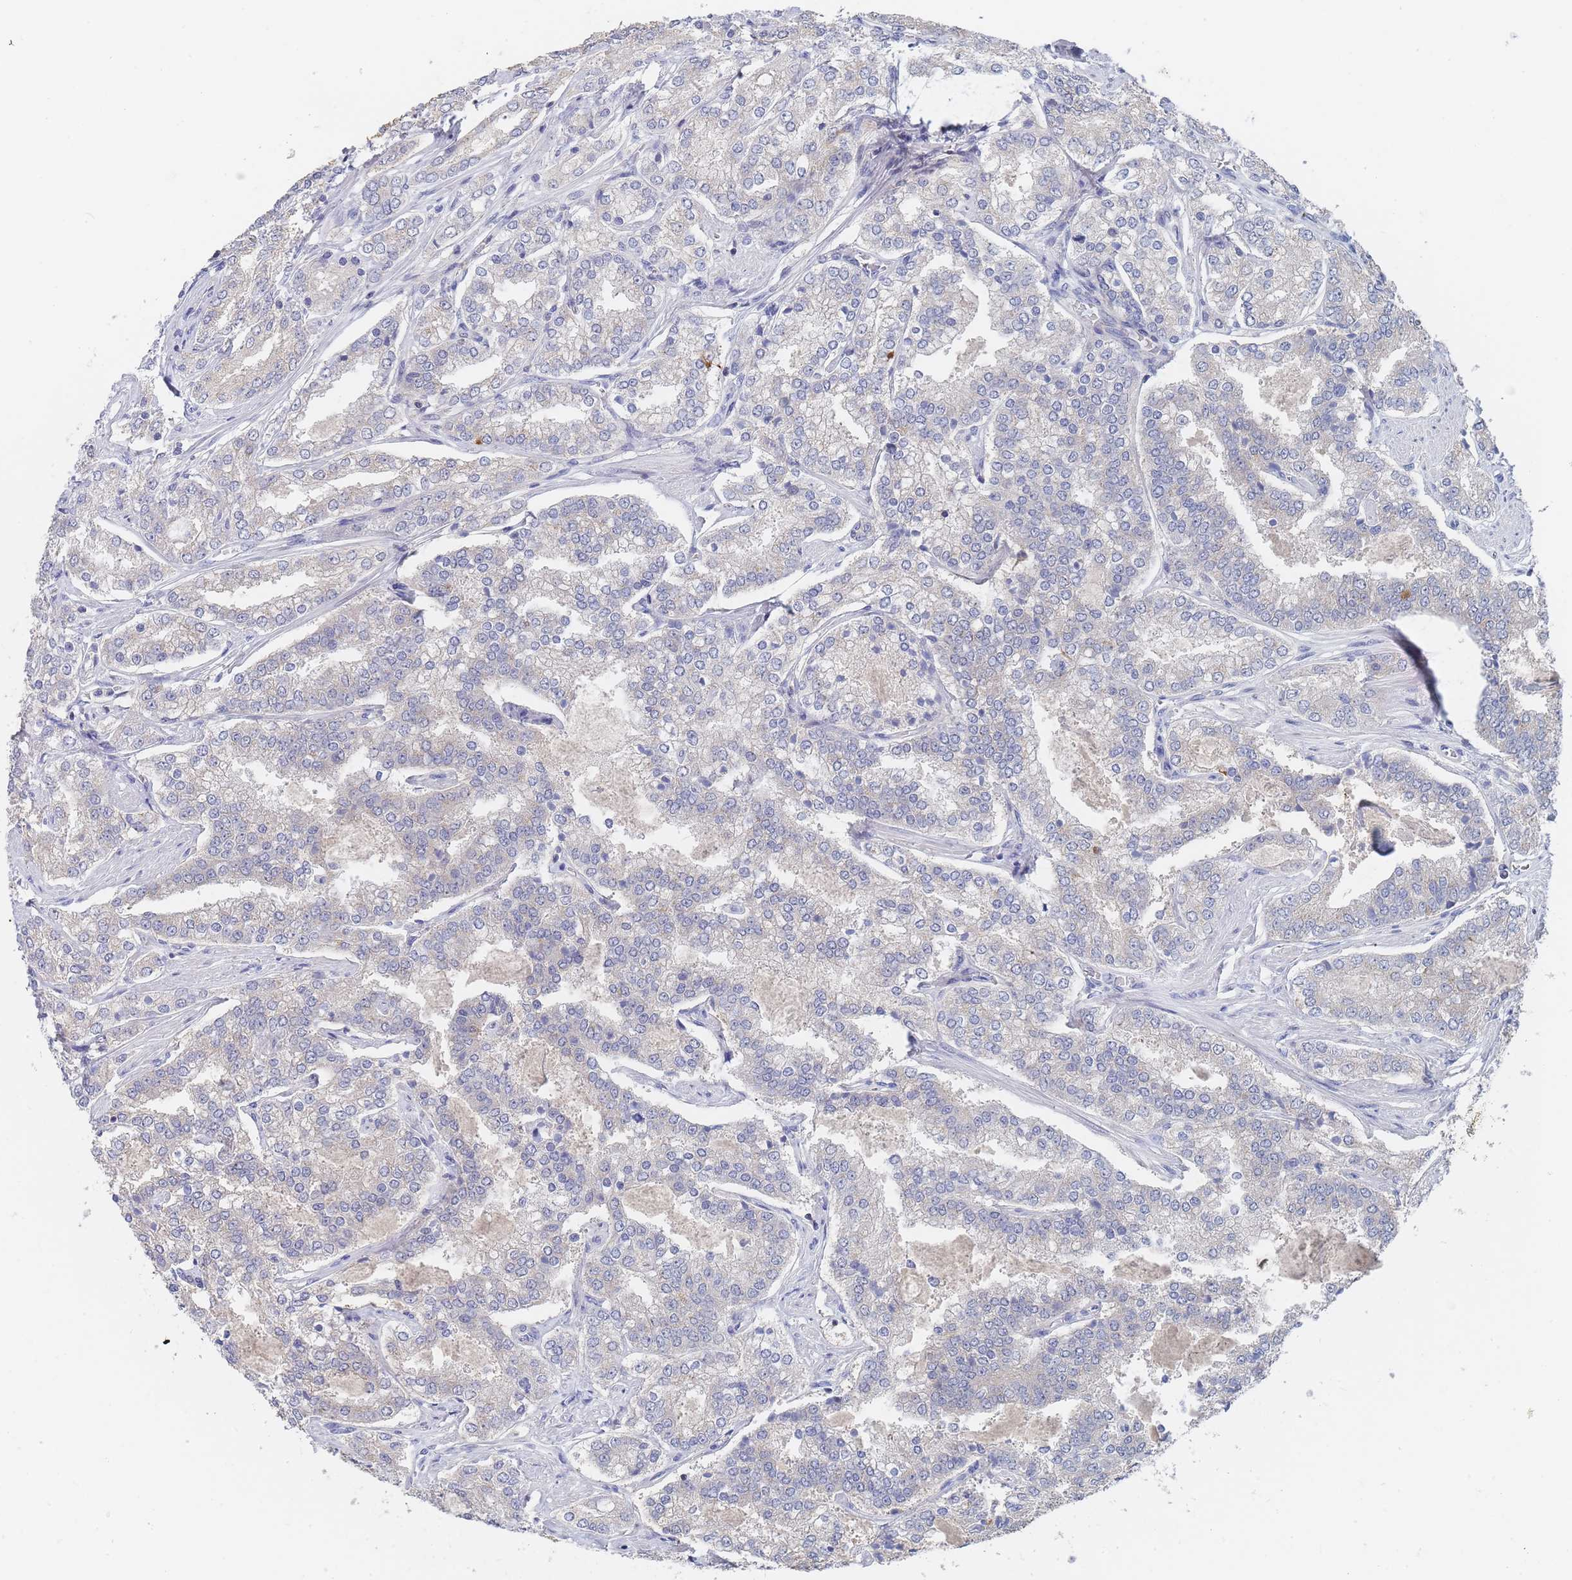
{"staining": {"intensity": "negative", "quantity": "none", "location": "none"}, "tissue": "prostate cancer", "cell_type": "Tumor cells", "image_type": "cancer", "snomed": [{"axis": "morphology", "description": "Adenocarcinoma, High grade"}, {"axis": "topography", "description": "Prostate"}], "caption": "This is a micrograph of IHC staining of prostate cancer, which shows no positivity in tumor cells. The staining is performed using DAB (3,3'-diaminobenzidine) brown chromogen with nuclei counter-stained in using hematoxylin.", "gene": "PPP6C", "patient": {"sex": "male", "age": 63}}